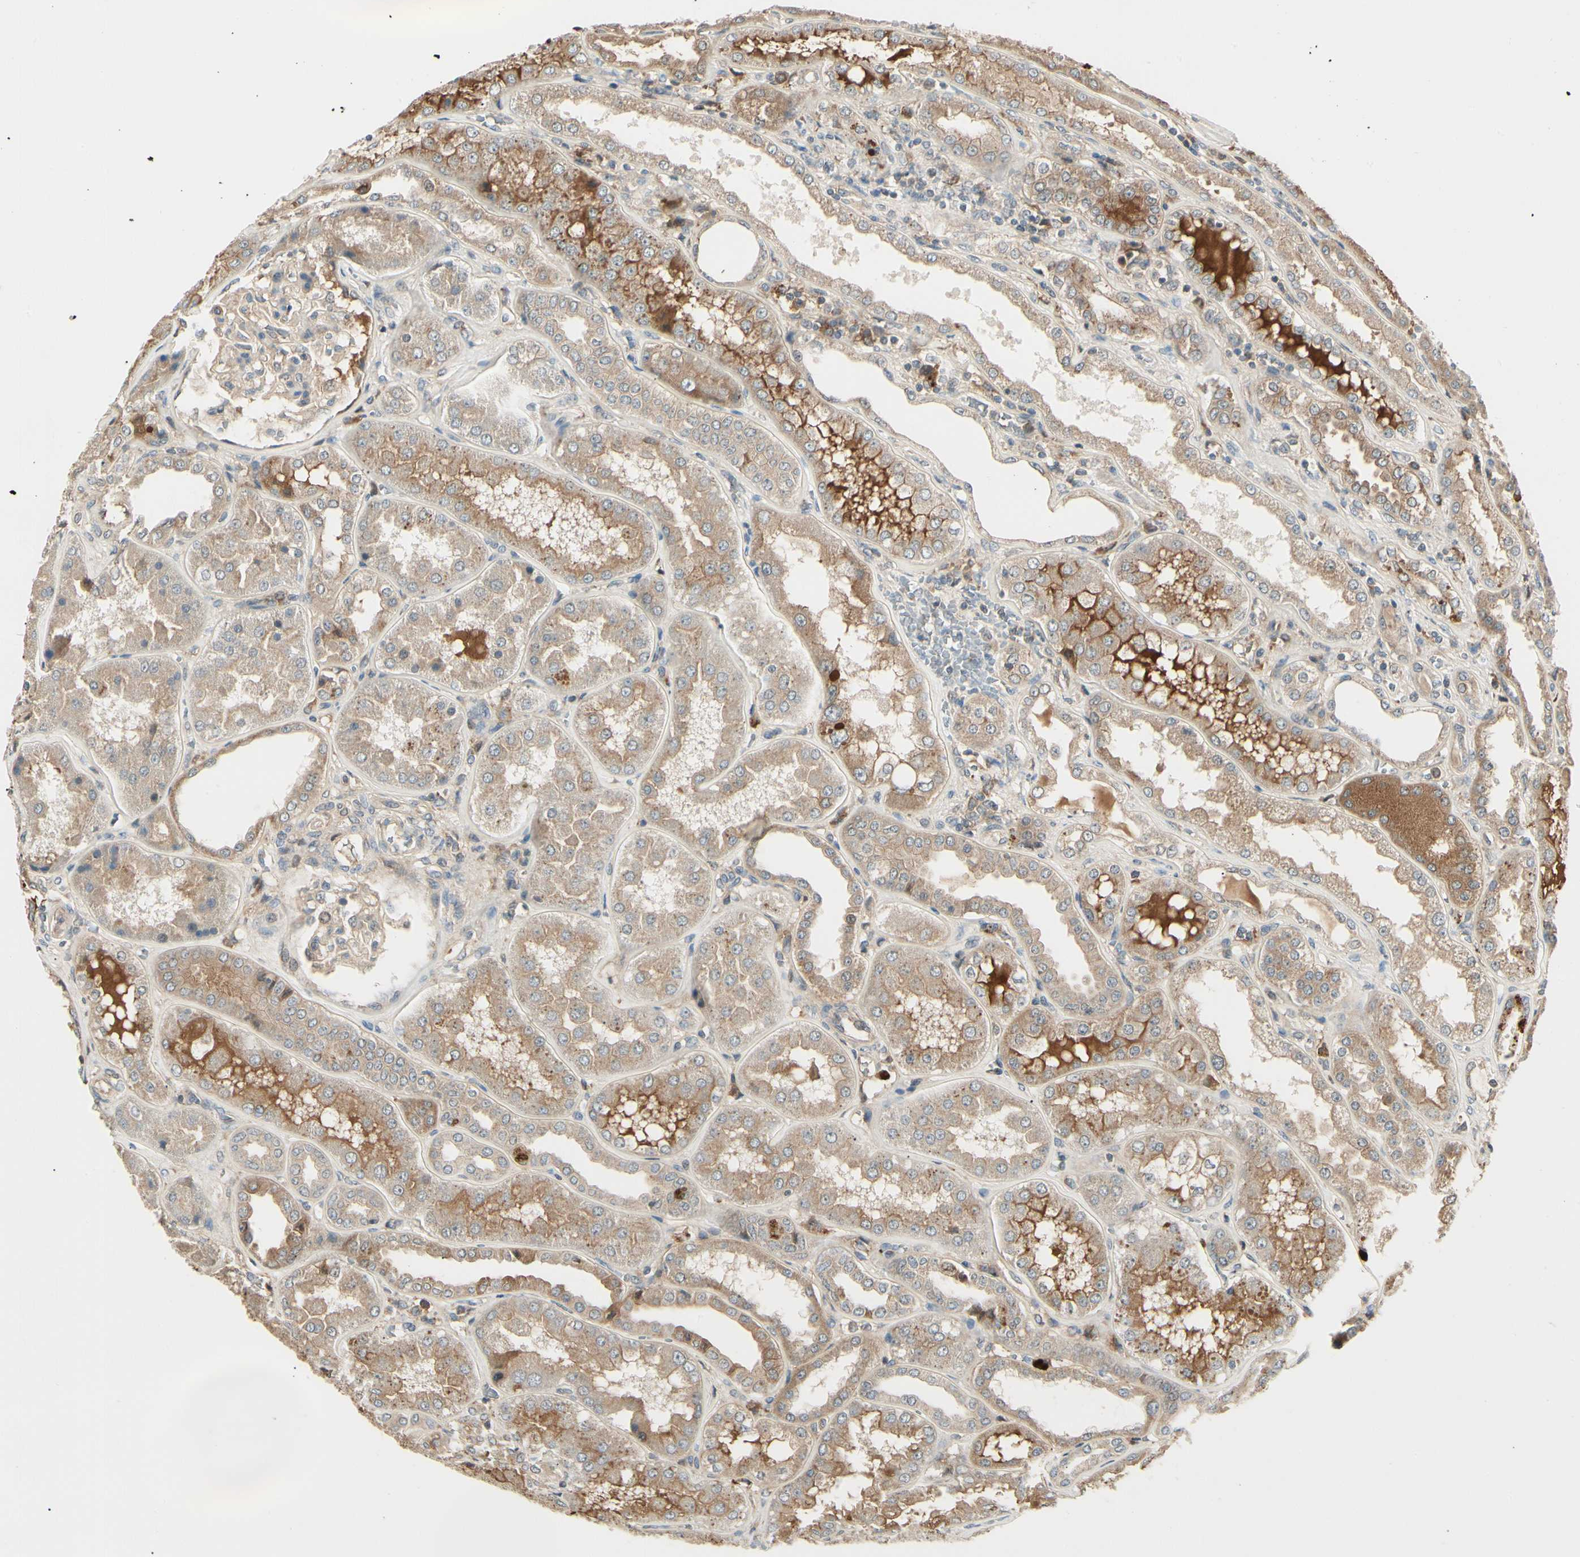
{"staining": {"intensity": "weak", "quantity": ">75%", "location": "cytoplasmic/membranous"}, "tissue": "kidney", "cell_type": "Cells in glomeruli", "image_type": "normal", "snomed": [{"axis": "morphology", "description": "Normal tissue, NOS"}, {"axis": "topography", "description": "Kidney"}], "caption": "IHC of benign human kidney shows low levels of weak cytoplasmic/membranous staining in about >75% of cells in glomeruli.", "gene": "RNF14", "patient": {"sex": "female", "age": 56}}